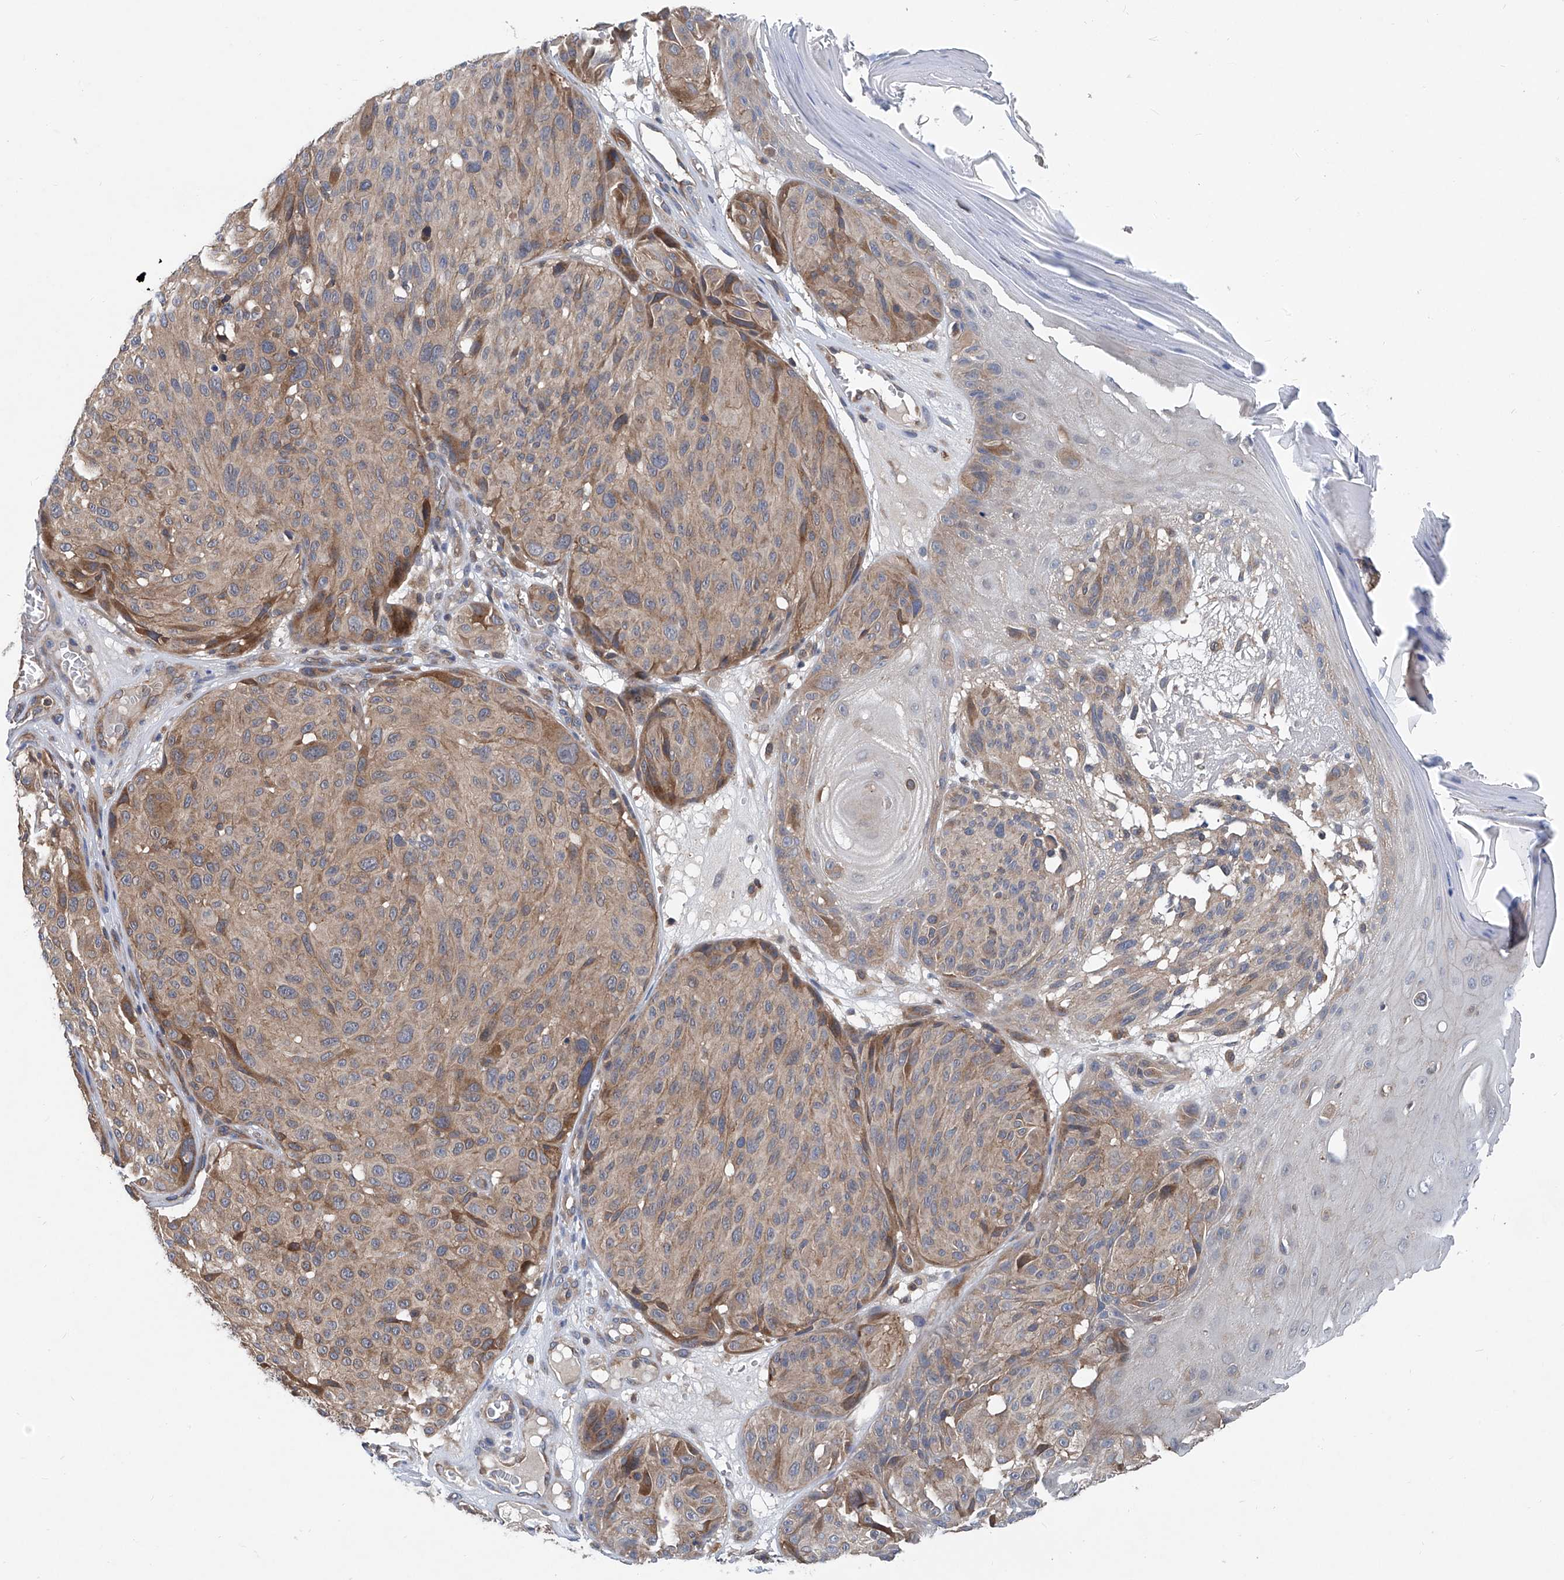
{"staining": {"intensity": "moderate", "quantity": "25%-75%", "location": "cytoplasmic/membranous"}, "tissue": "melanoma", "cell_type": "Tumor cells", "image_type": "cancer", "snomed": [{"axis": "morphology", "description": "Malignant melanoma, NOS"}, {"axis": "topography", "description": "Skin"}], "caption": "This image exhibits melanoma stained with immunohistochemistry to label a protein in brown. The cytoplasmic/membranous of tumor cells show moderate positivity for the protein. Nuclei are counter-stained blue.", "gene": "TRIM38", "patient": {"sex": "male", "age": 83}}